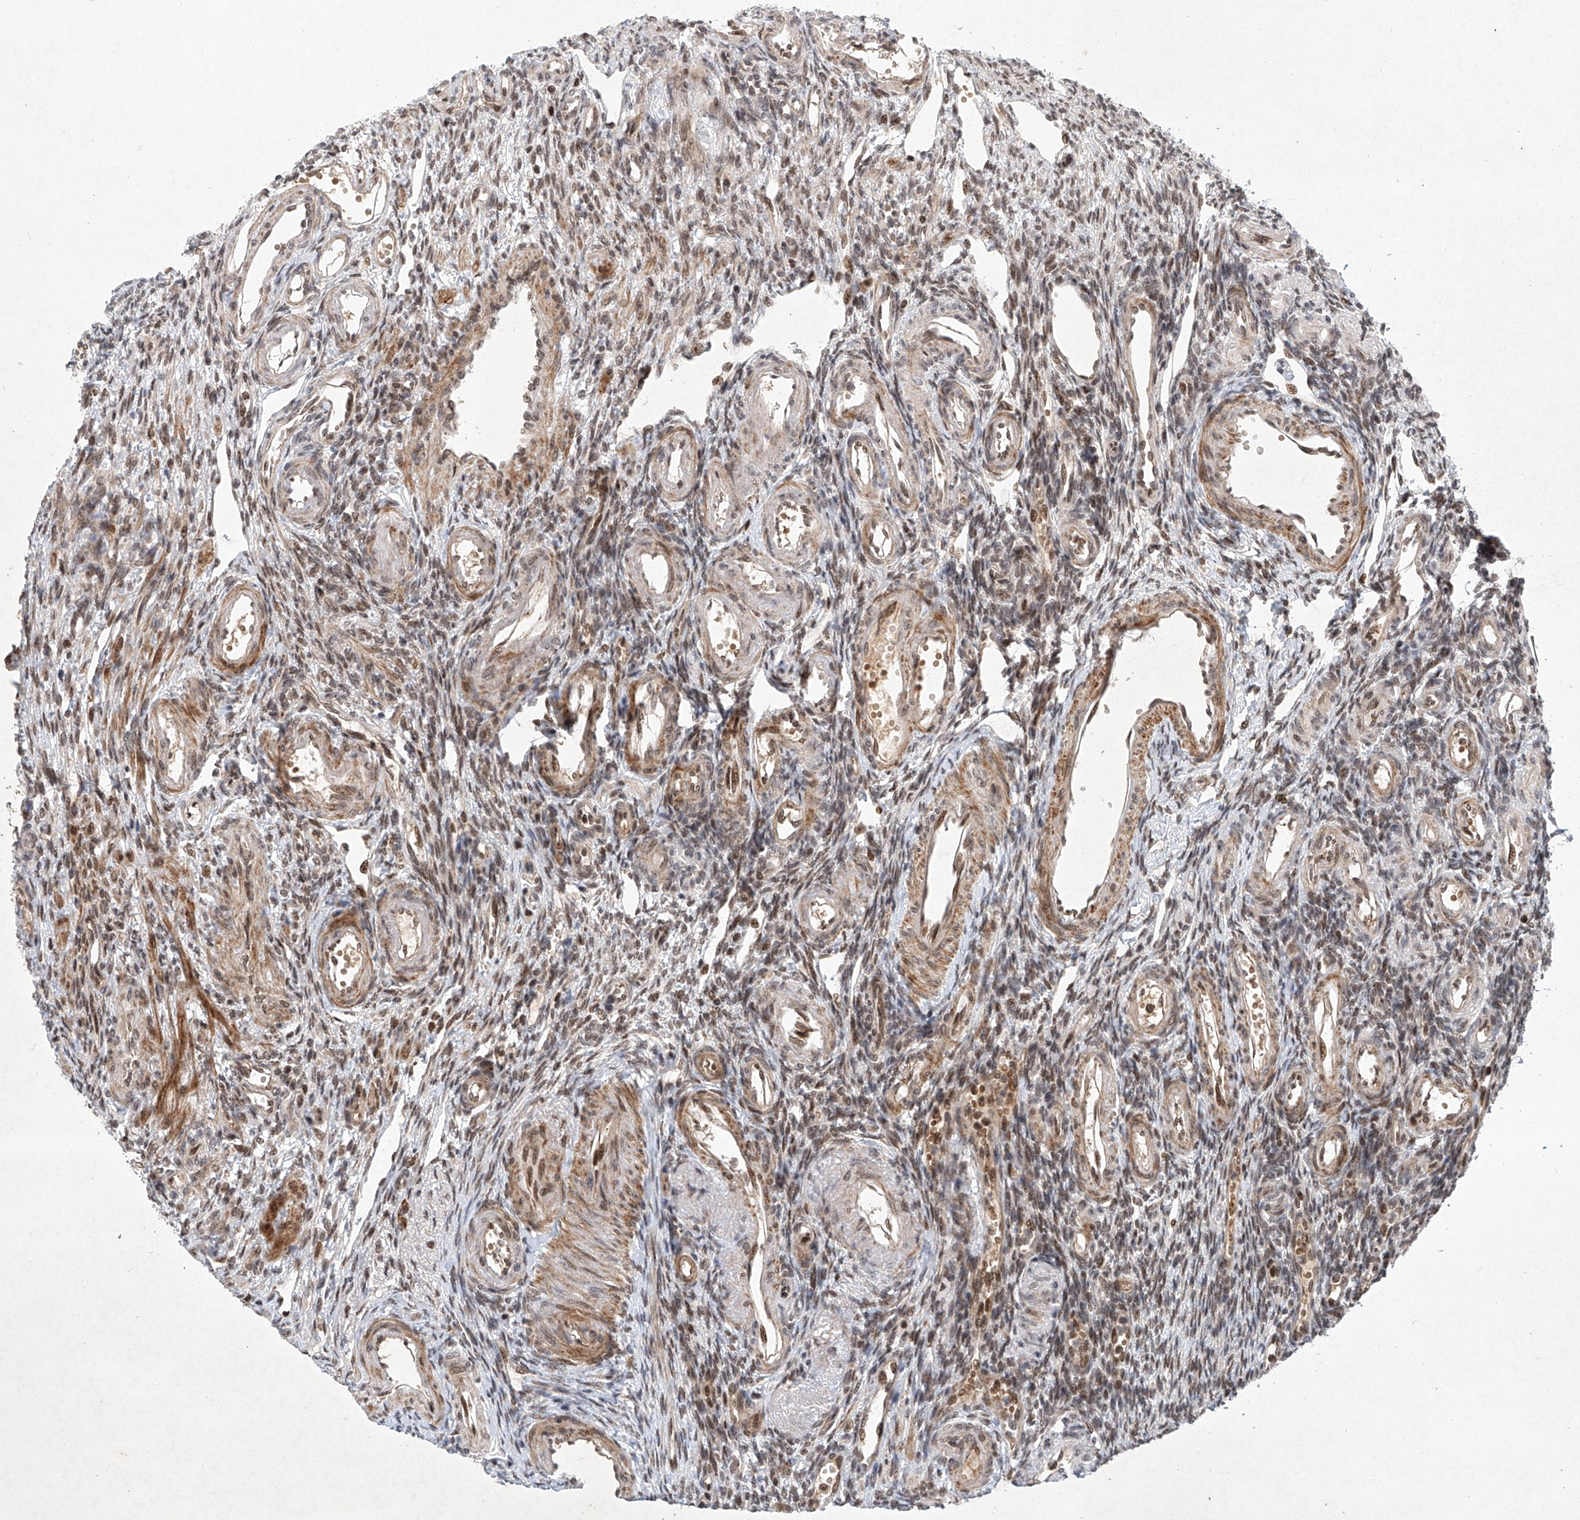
{"staining": {"intensity": "moderate", "quantity": "<25%", "location": "cytoplasmic/membranous,nuclear"}, "tissue": "ovary", "cell_type": "Ovarian stroma cells", "image_type": "normal", "snomed": [{"axis": "morphology", "description": "Normal tissue, NOS"}, {"axis": "morphology", "description": "Cyst, NOS"}, {"axis": "topography", "description": "Ovary"}], "caption": "Immunohistochemistry (IHC) (DAB (3,3'-diaminobenzidine)) staining of normal ovary displays moderate cytoplasmic/membranous,nuclear protein positivity in about <25% of ovarian stroma cells. (IHC, brightfield microscopy, high magnification).", "gene": "ZNF470", "patient": {"sex": "female", "age": 33}}